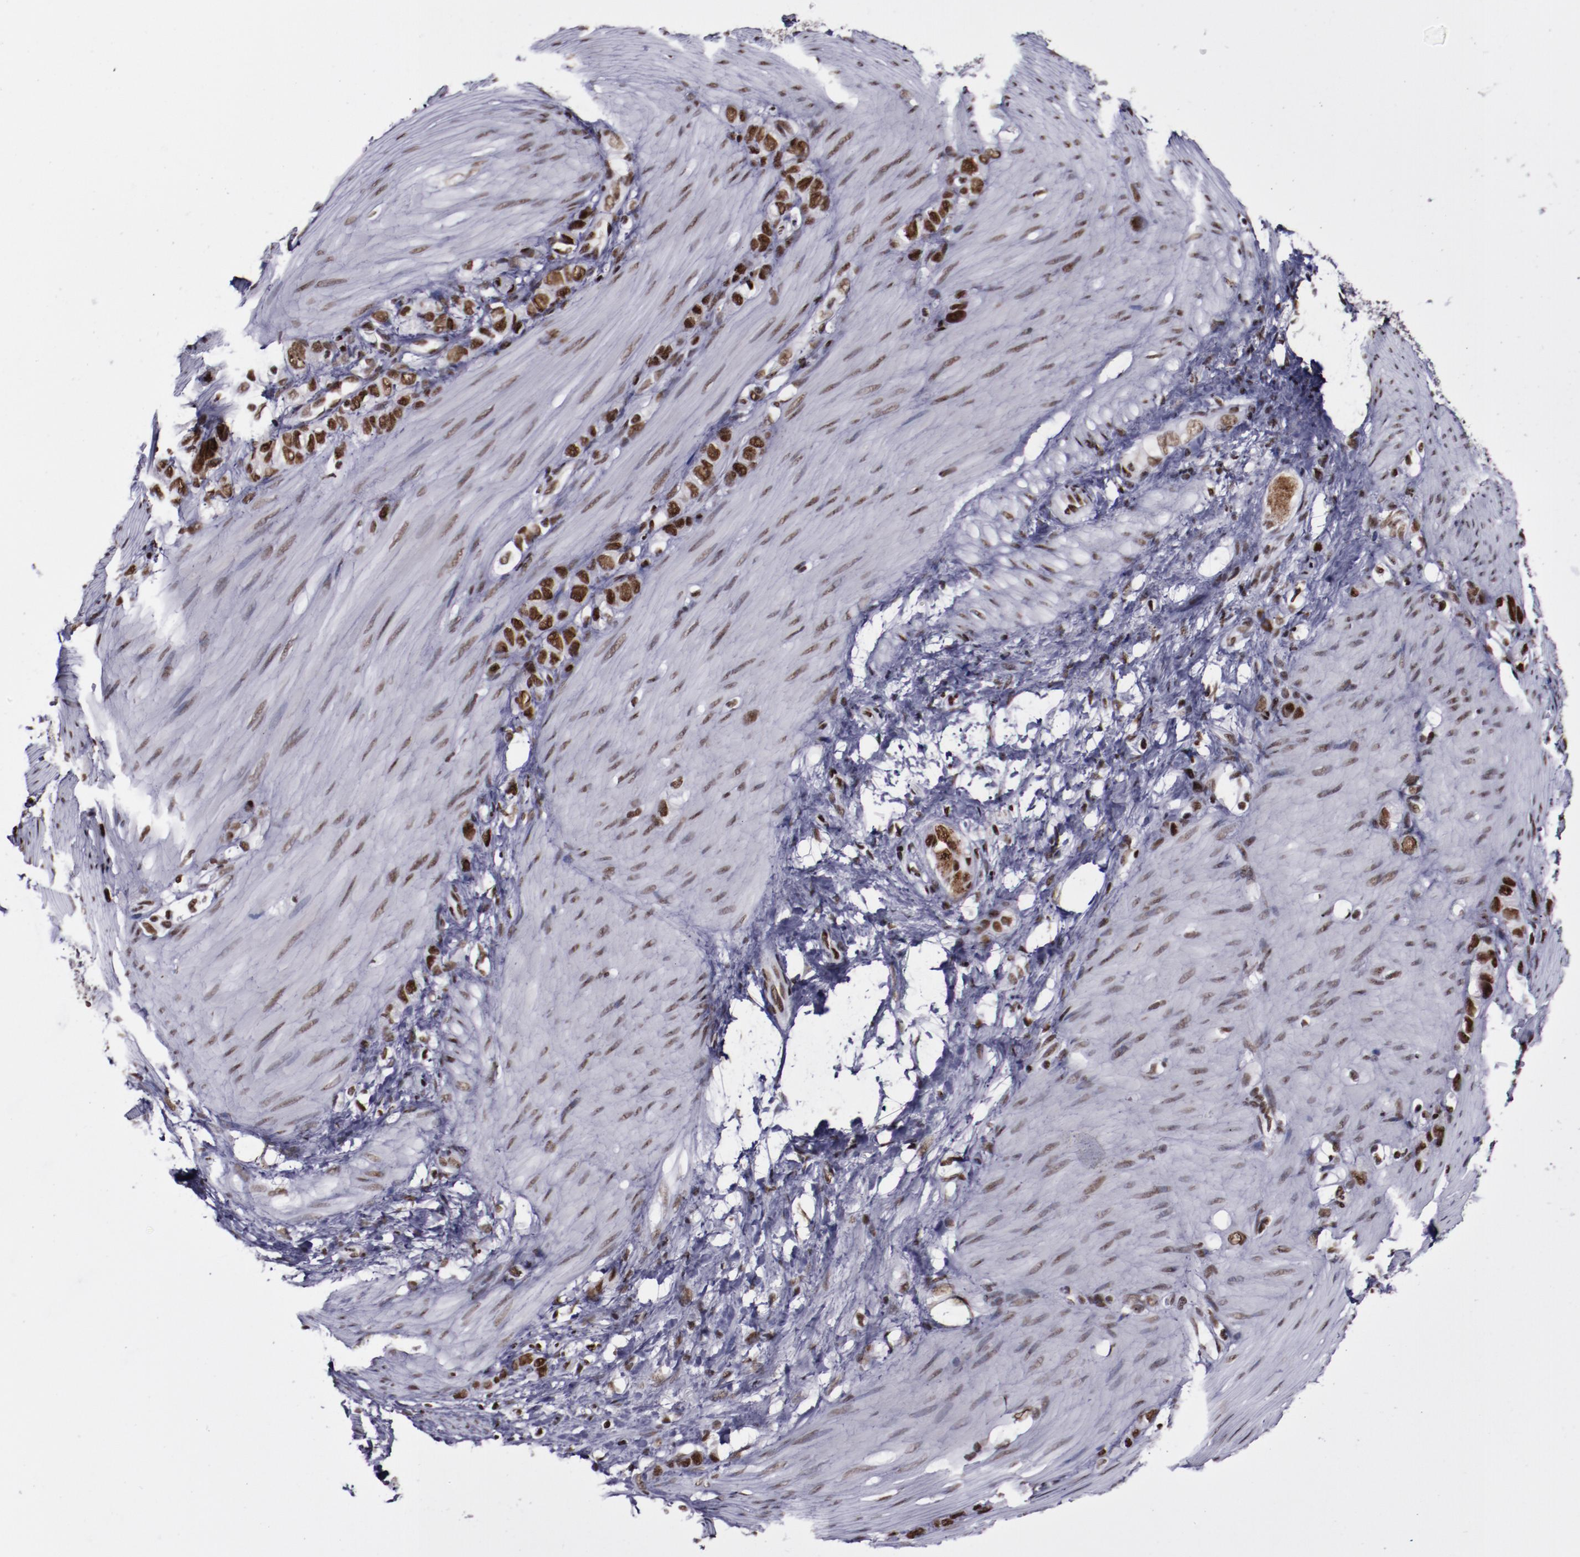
{"staining": {"intensity": "strong", "quantity": ">75%", "location": "nuclear"}, "tissue": "stomach cancer", "cell_type": "Tumor cells", "image_type": "cancer", "snomed": [{"axis": "morphology", "description": "Normal tissue, NOS"}, {"axis": "morphology", "description": "Adenocarcinoma, NOS"}, {"axis": "morphology", "description": "Adenocarcinoma, High grade"}, {"axis": "topography", "description": "Stomach, upper"}, {"axis": "topography", "description": "Stomach"}], "caption": "Immunohistochemistry staining of adenocarcinoma (stomach), which demonstrates high levels of strong nuclear staining in about >75% of tumor cells indicating strong nuclear protein expression. The staining was performed using DAB (brown) for protein detection and nuclei were counterstained in hematoxylin (blue).", "gene": "ERH", "patient": {"sex": "female", "age": 65}}